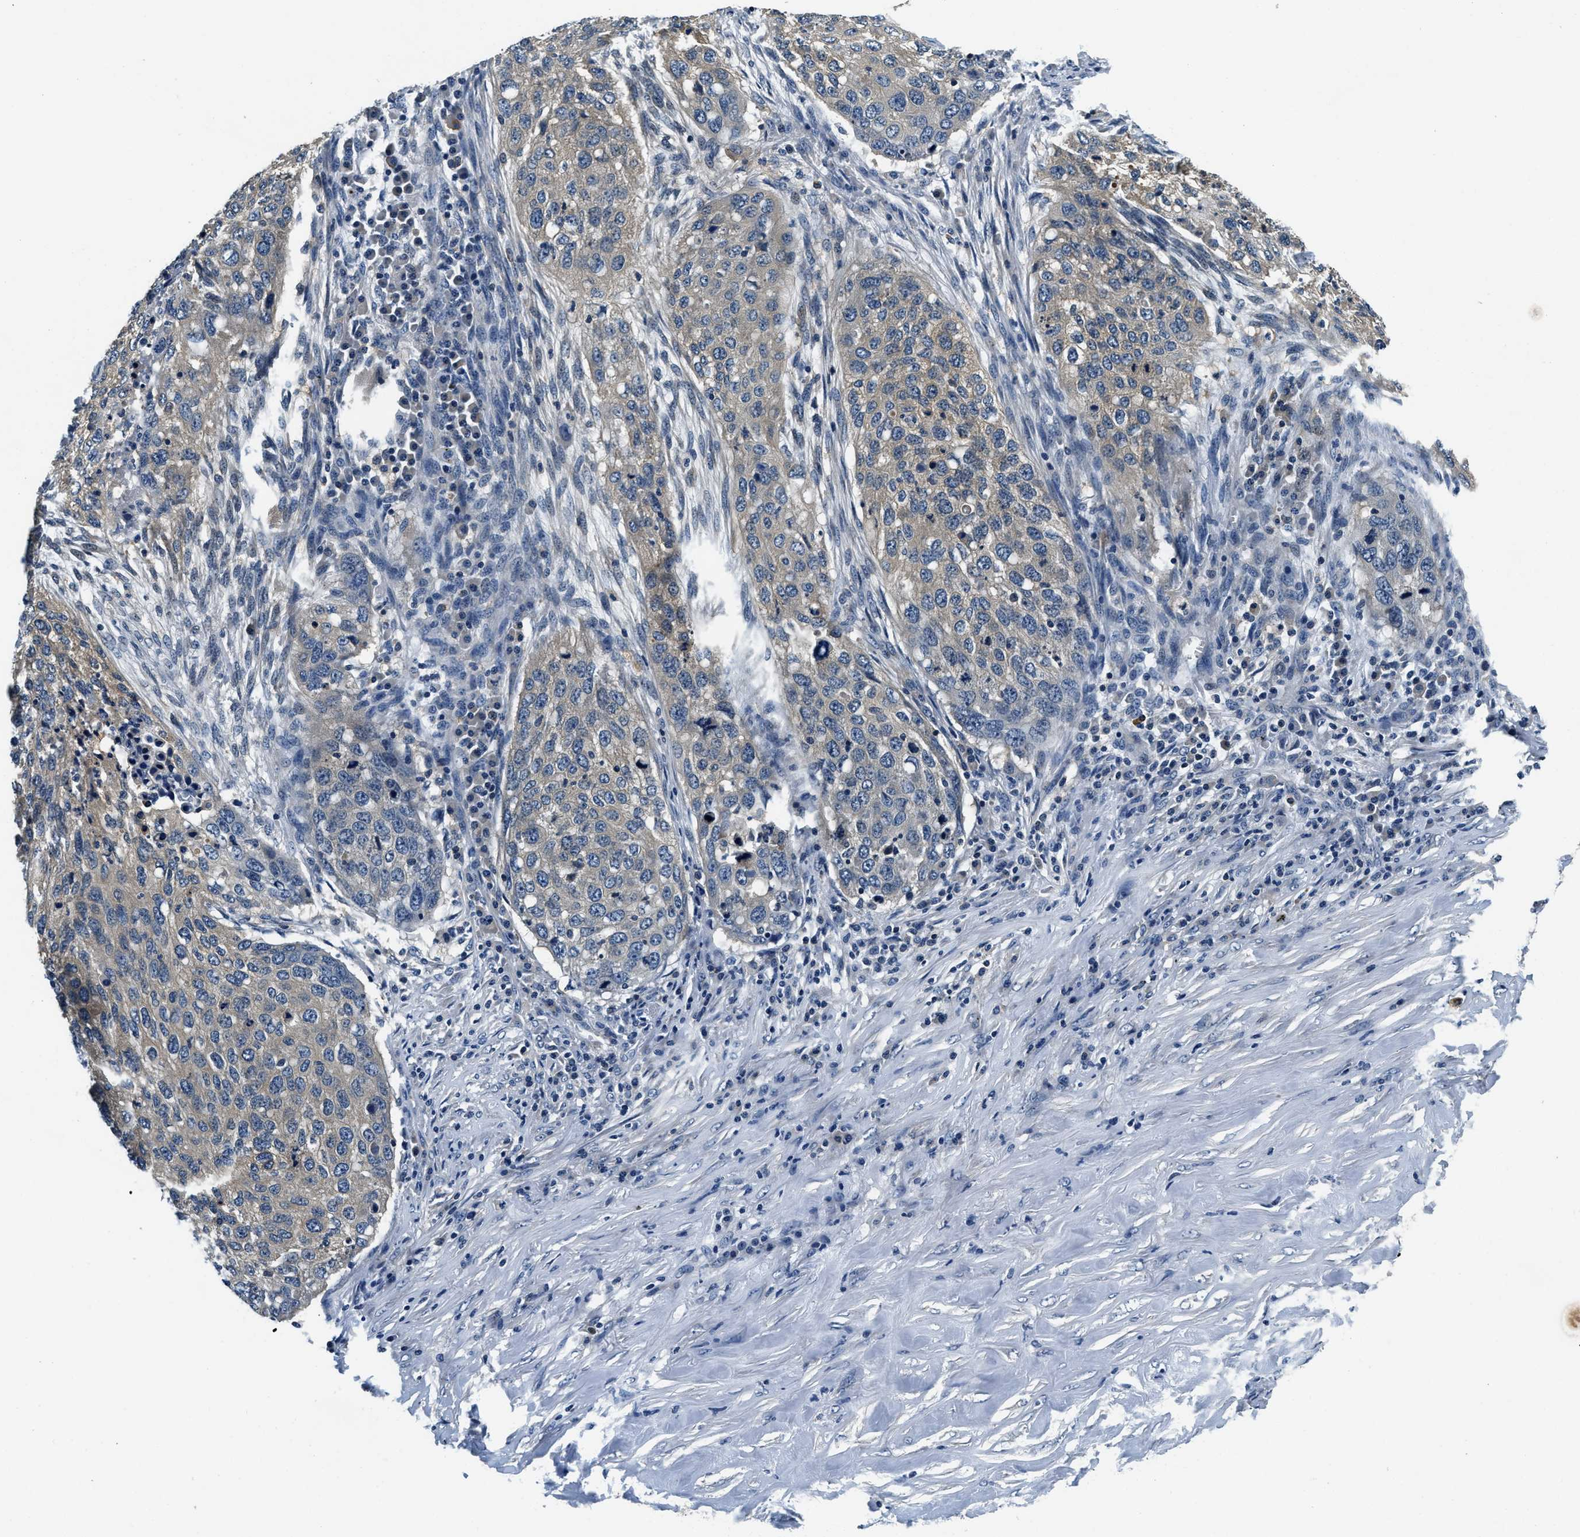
{"staining": {"intensity": "weak", "quantity": "<25%", "location": "cytoplasmic/membranous"}, "tissue": "lung cancer", "cell_type": "Tumor cells", "image_type": "cancer", "snomed": [{"axis": "morphology", "description": "Squamous cell carcinoma, NOS"}, {"axis": "topography", "description": "Lung"}], "caption": "Immunohistochemistry (IHC) photomicrograph of neoplastic tissue: human squamous cell carcinoma (lung) stained with DAB (3,3'-diaminobenzidine) reveals no significant protein expression in tumor cells. Brightfield microscopy of IHC stained with DAB (3,3'-diaminobenzidine) (brown) and hematoxylin (blue), captured at high magnification.", "gene": "RESF1", "patient": {"sex": "female", "age": 63}}